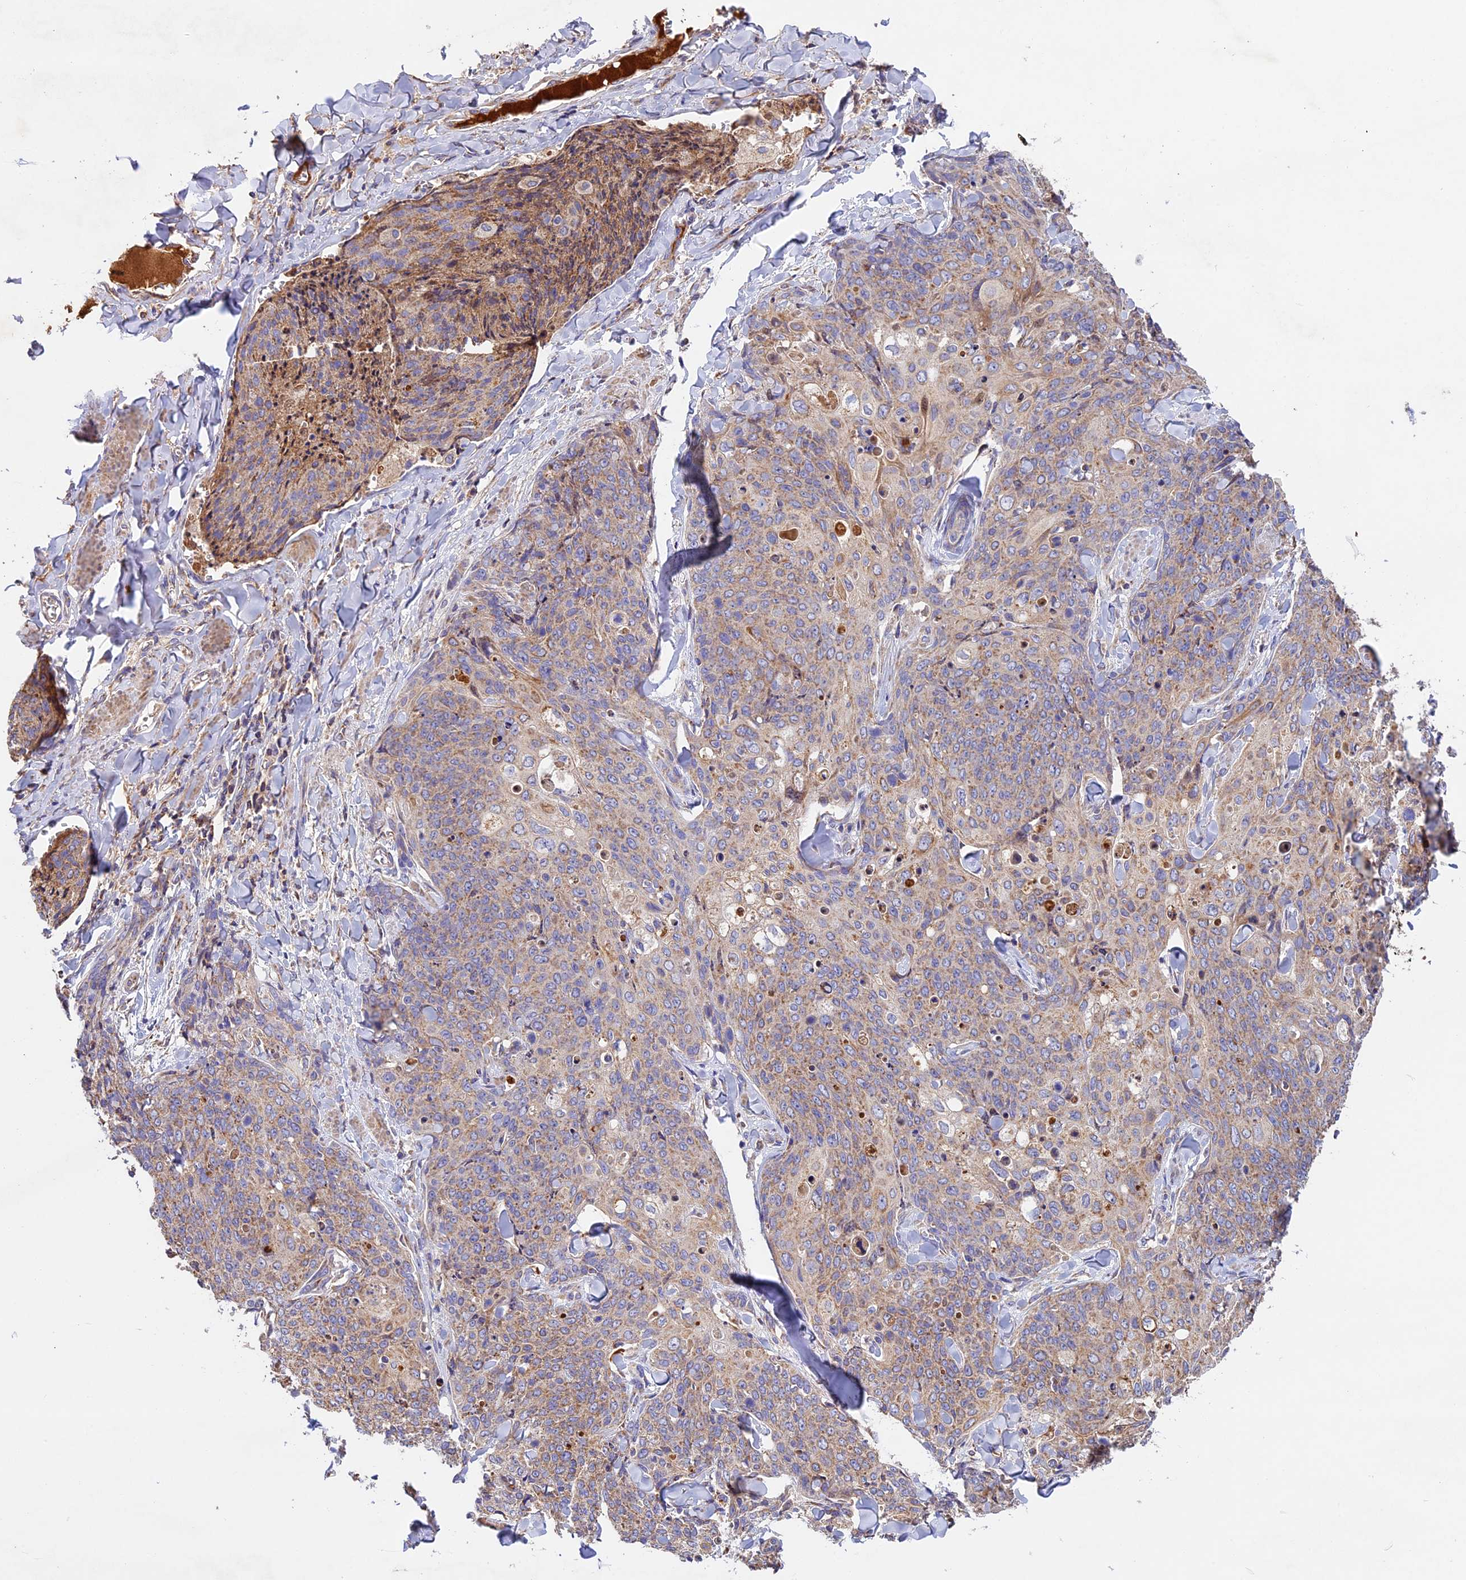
{"staining": {"intensity": "weak", "quantity": "25%-75%", "location": "cytoplasmic/membranous"}, "tissue": "skin cancer", "cell_type": "Tumor cells", "image_type": "cancer", "snomed": [{"axis": "morphology", "description": "Squamous cell carcinoma, NOS"}, {"axis": "topography", "description": "Skin"}, {"axis": "topography", "description": "Vulva"}], "caption": "Immunohistochemical staining of skin cancer demonstrates low levels of weak cytoplasmic/membranous positivity in about 25%-75% of tumor cells.", "gene": "OCEL1", "patient": {"sex": "female", "age": 85}}